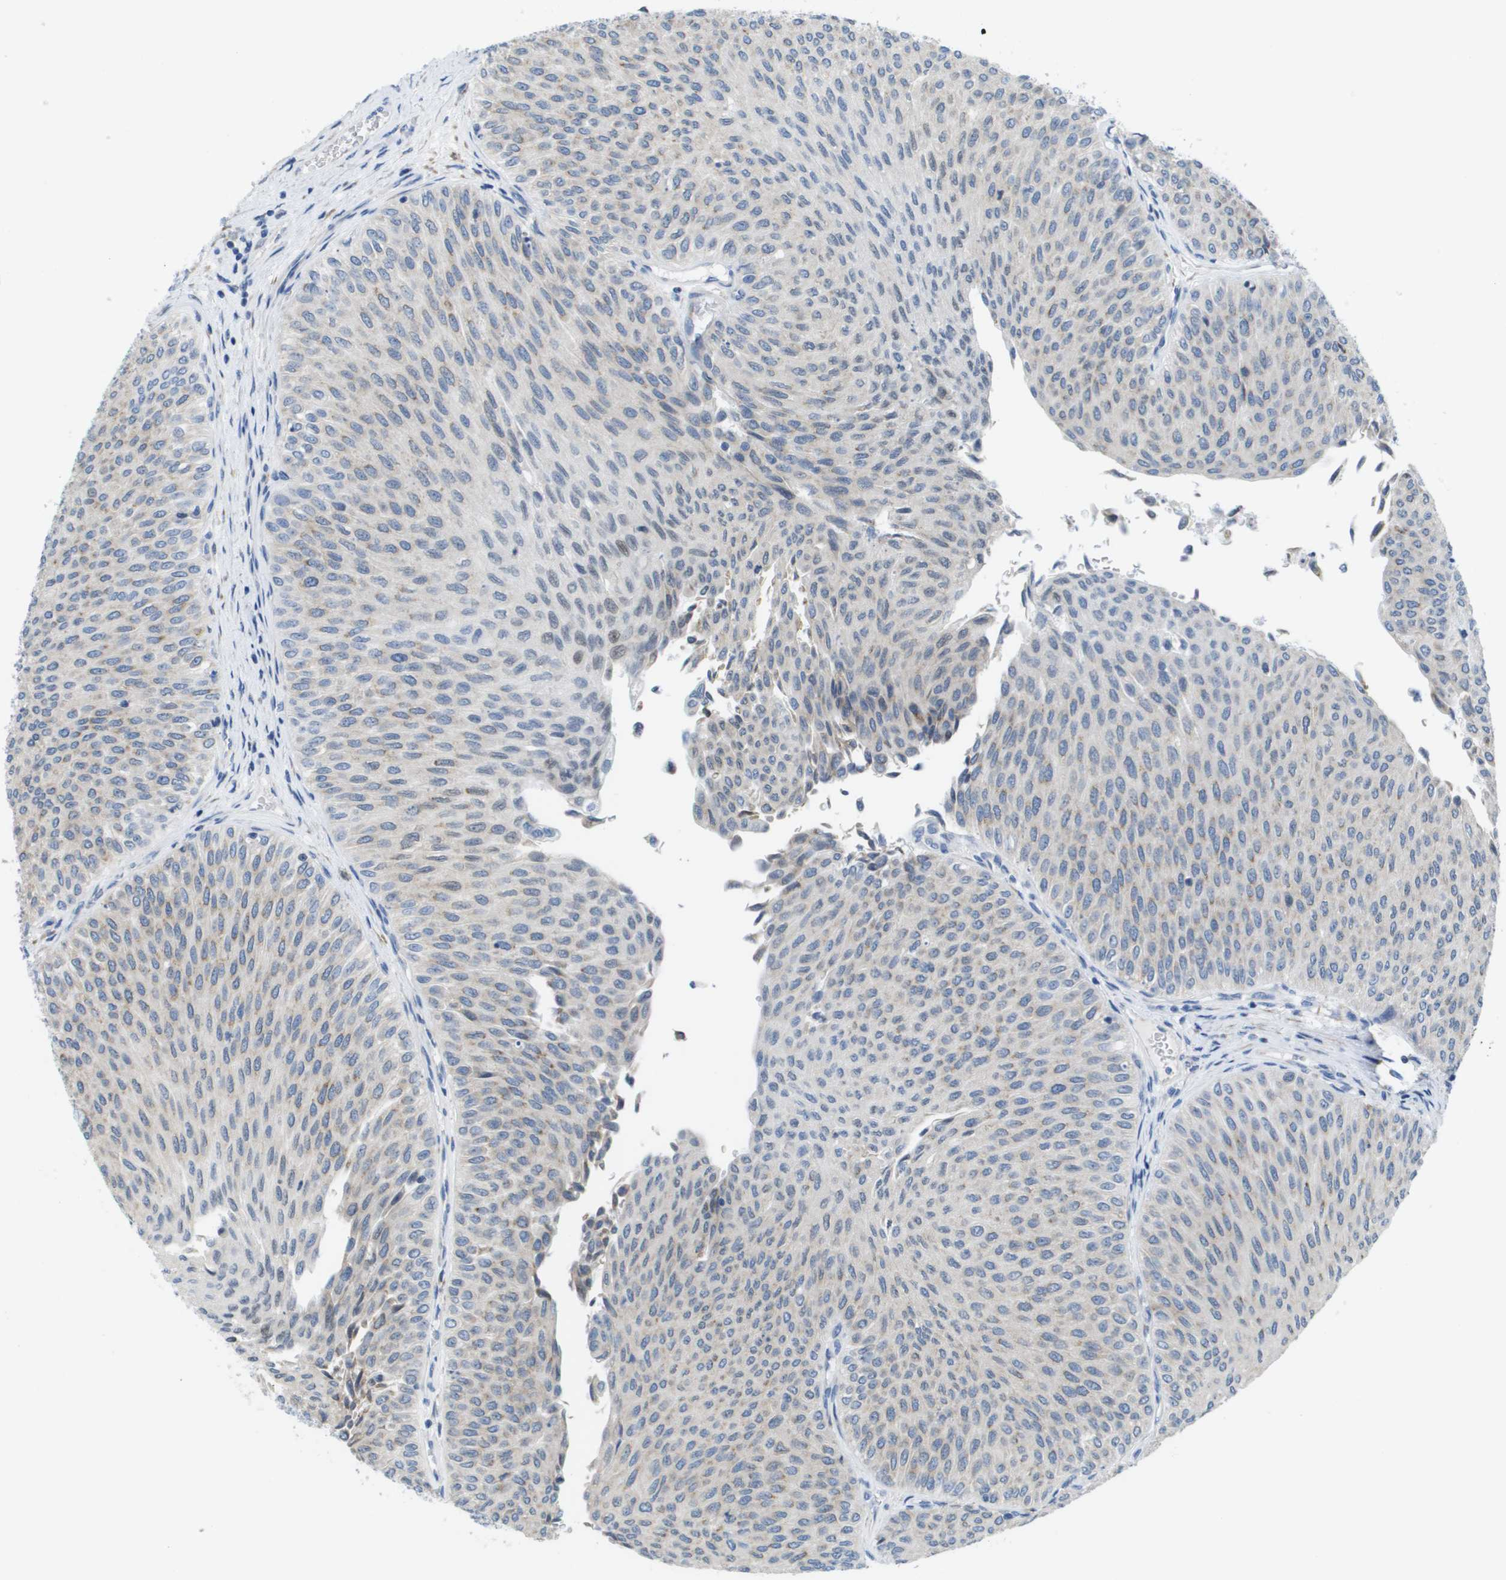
{"staining": {"intensity": "moderate", "quantity": "<25%", "location": "cytoplasmic/membranous"}, "tissue": "urothelial cancer", "cell_type": "Tumor cells", "image_type": "cancer", "snomed": [{"axis": "morphology", "description": "Urothelial carcinoma, Low grade"}, {"axis": "topography", "description": "Urinary bladder"}], "caption": "Immunohistochemistry (IHC) photomicrograph of neoplastic tissue: human urothelial cancer stained using immunohistochemistry (IHC) demonstrates low levels of moderate protein expression localized specifically in the cytoplasmic/membranous of tumor cells, appearing as a cytoplasmic/membranous brown color.", "gene": "PTDSS1", "patient": {"sex": "male", "age": 78}}